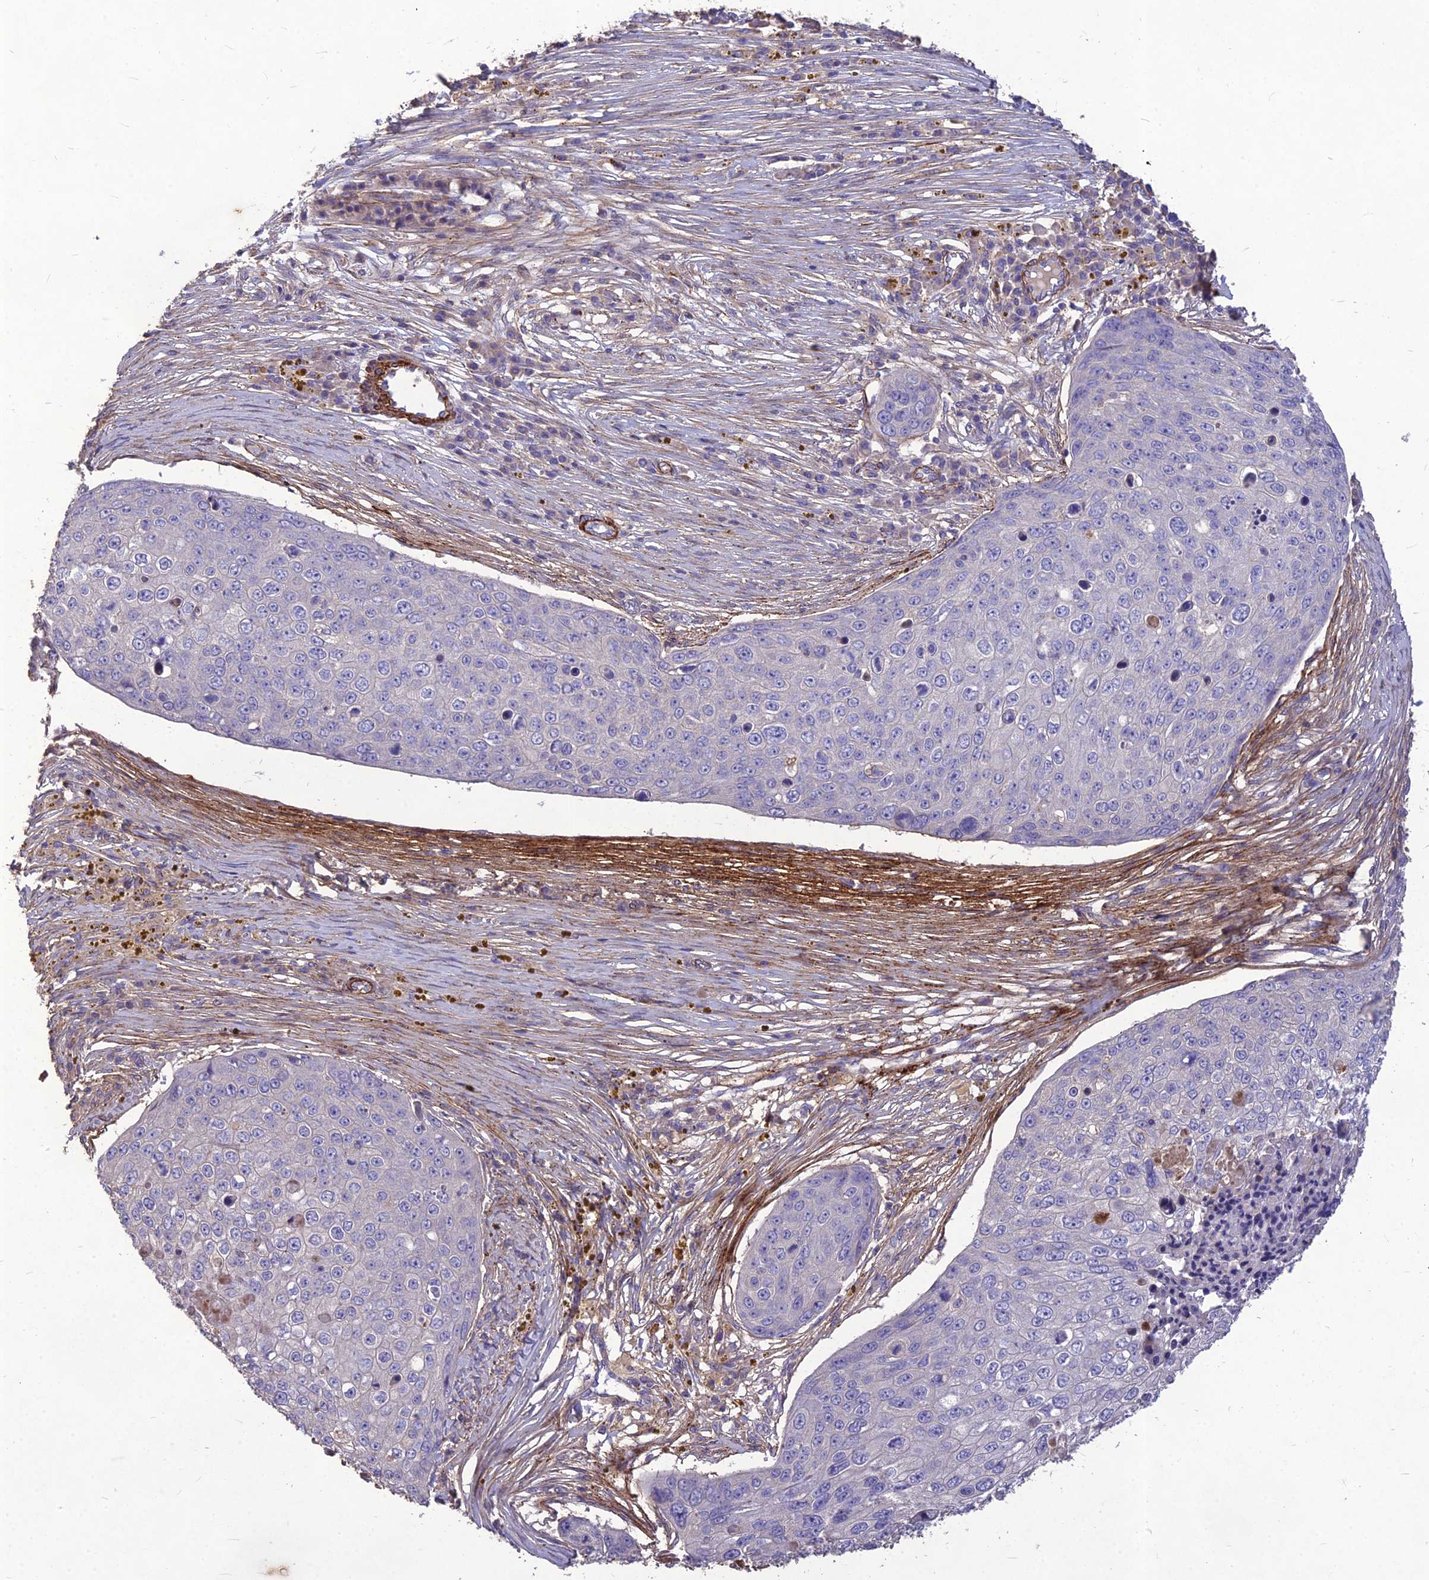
{"staining": {"intensity": "negative", "quantity": "none", "location": "none"}, "tissue": "skin cancer", "cell_type": "Tumor cells", "image_type": "cancer", "snomed": [{"axis": "morphology", "description": "Squamous cell carcinoma, NOS"}, {"axis": "topography", "description": "Skin"}], "caption": "IHC micrograph of neoplastic tissue: human skin squamous cell carcinoma stained with DAB shows no significant protein expression in tumor cells. Nuclei are stained in blue.", "gene": "CLUH", "patient": {"sex": "male", "age": 71}}